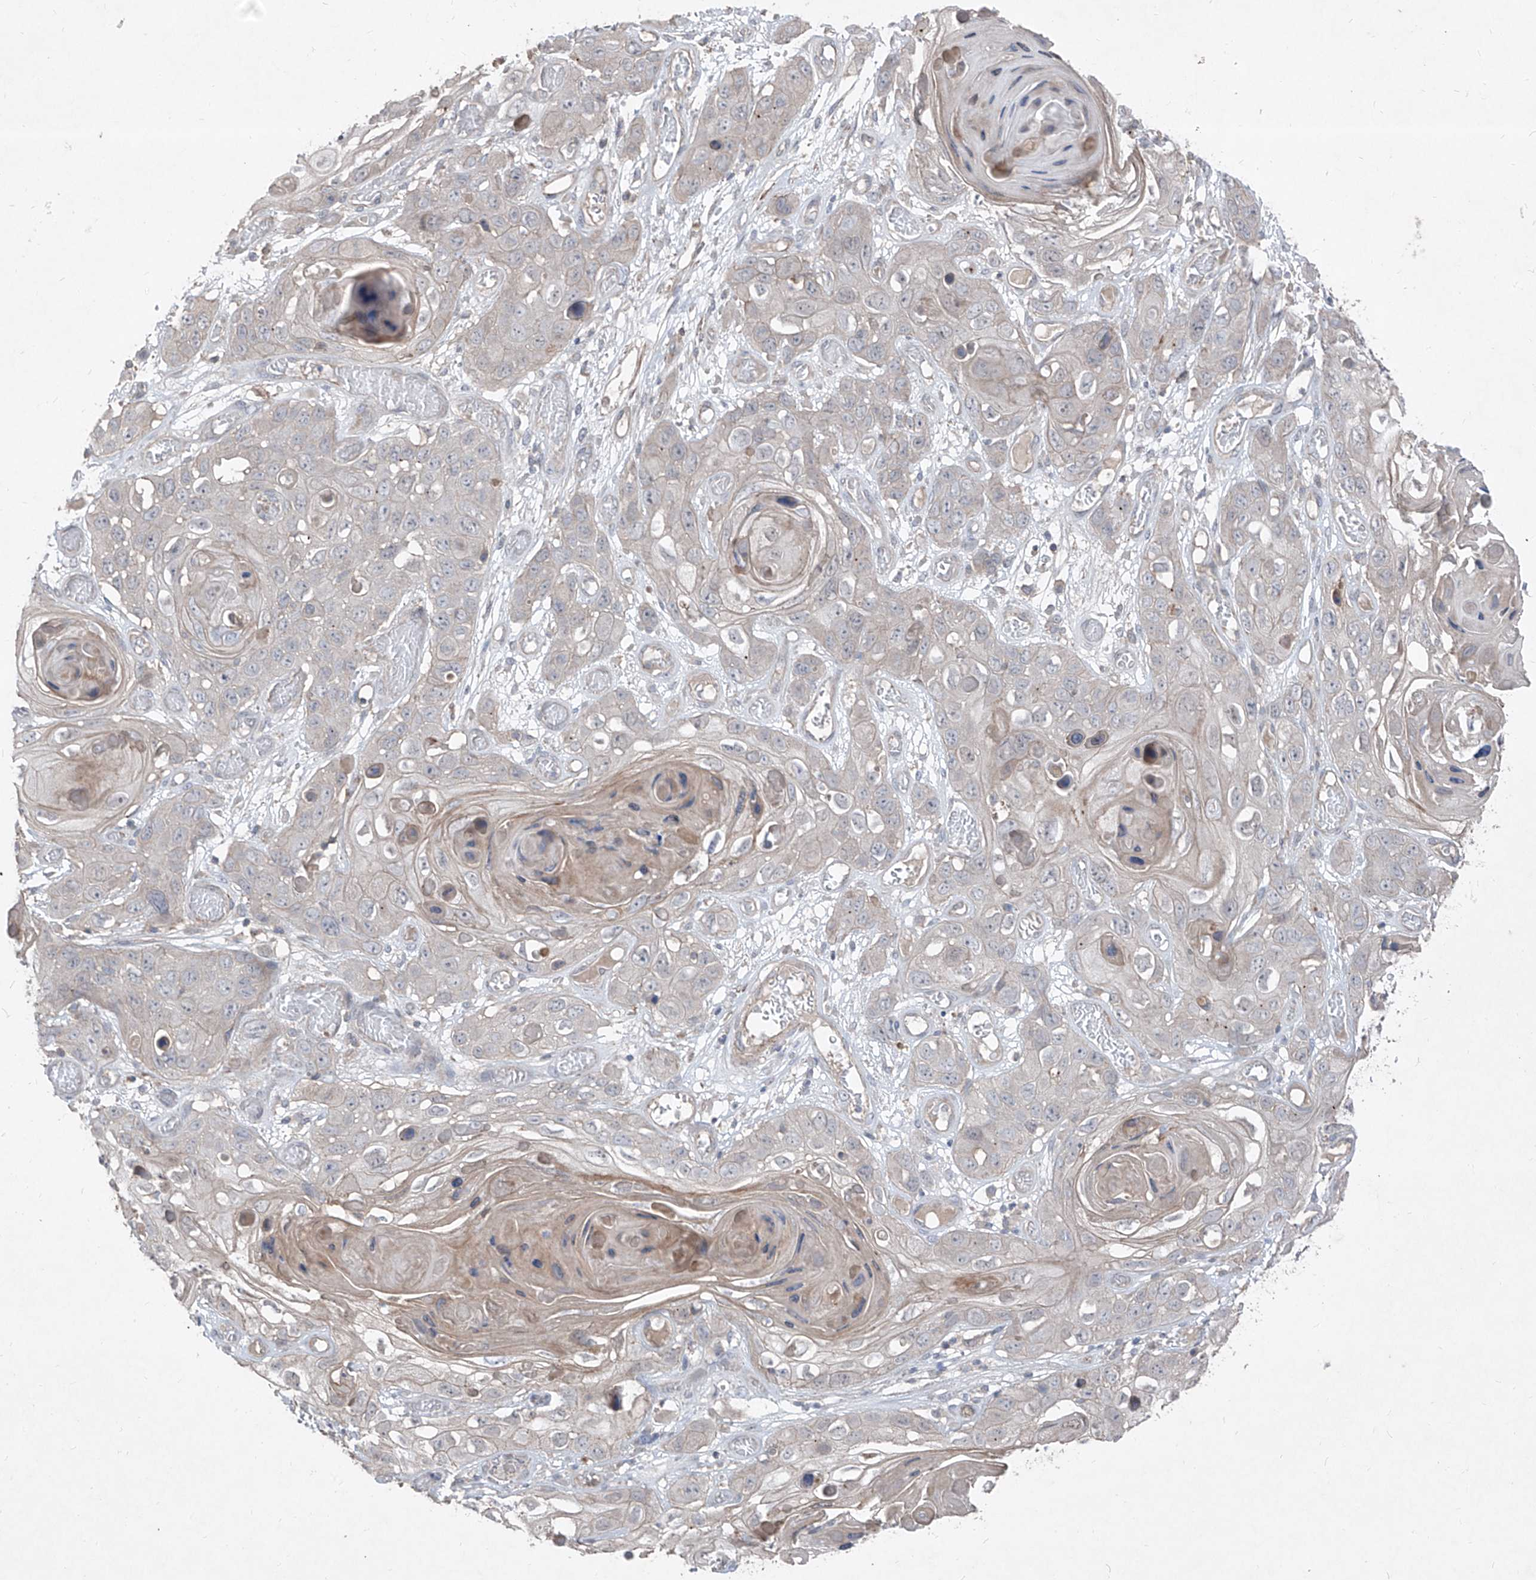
{"staining": {"intensity": "negative", "quantity": "none", "location": "none"}, "tissue": "skin cancer", "cell_type": "Tumor cells", "image_type": "cancer", "snomed": [{"axis": "morphology", "description": "Squamous cell carcinoma, NOS"}, {"axis": "topography", "description": "Skin"}], "caption": "High power microscopy image of an immunohistochemistry (IHC) photomicrograph of skin cancer (squamous cell carcinoma), revealing no significant expression in tumor cells.", "gene": "UFD1", "patient": {"sex": "male", "age": 55}}